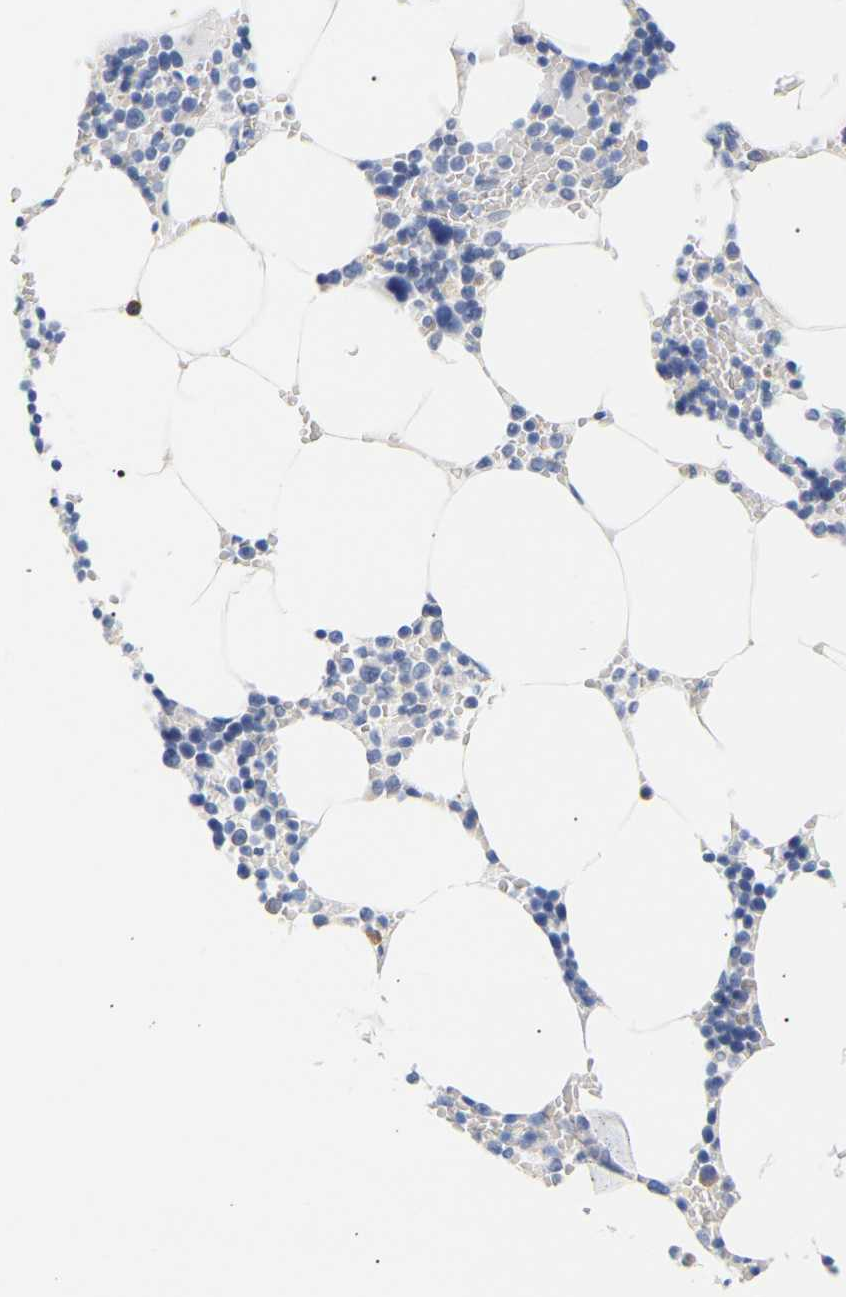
{"staining": {"intensity": "moderate", "quantity": "<25%", "location": "cytoplasmic/membranous"}, "tissue": "bone marrow", "cell_type": "Hematopoietic cells", "image_type": "normal", "snomed": [{"axis": "morphology", "description": "Normal tissue, NOS"}, {"axis": "topography", "description": "Bone marrow"}], "caption": "Bone marrow stained for a protein (brown) shows moderate cytoplasmic/membranous positive staining in about <25% of hematopoietic cells.", "gene": "SPINK2", "patient": {"sex": "male", "age": 70}}